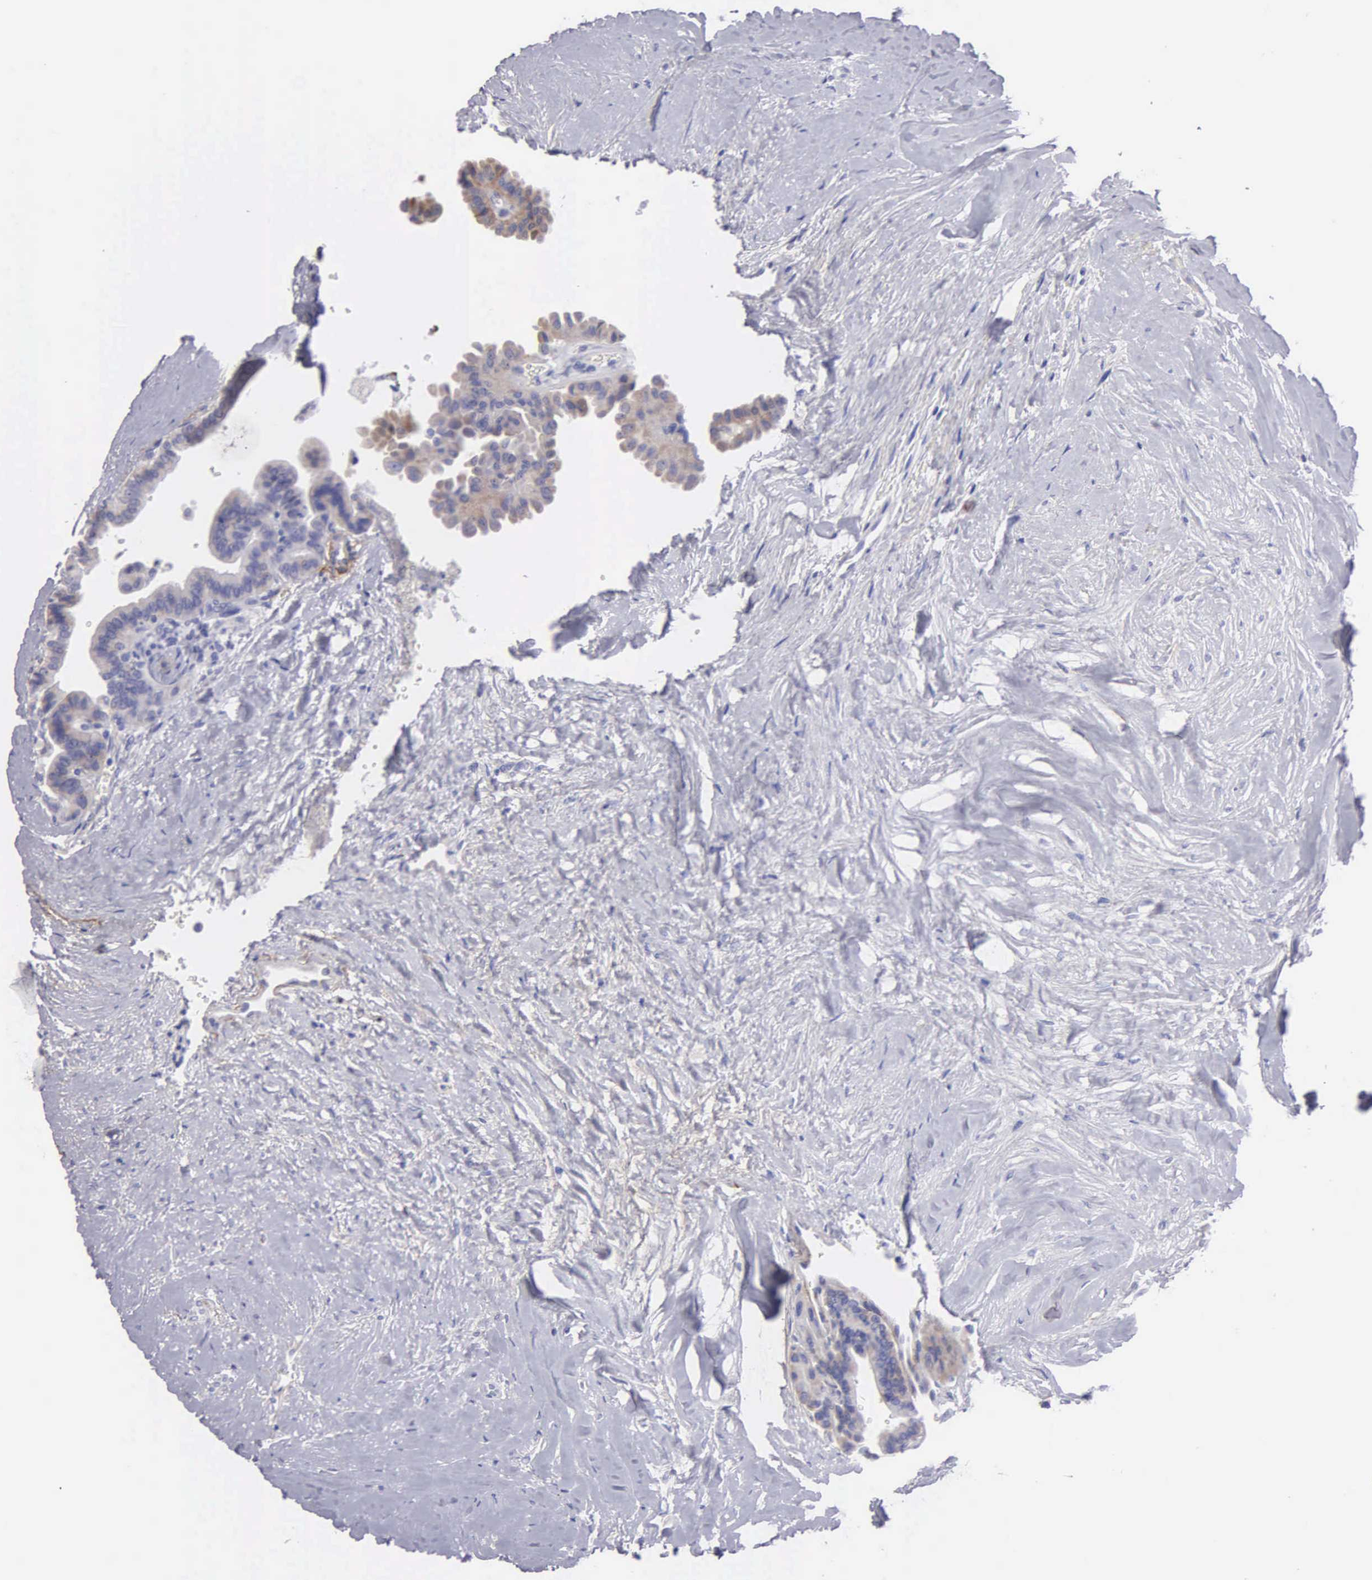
{"staining": {"intensity": "negative", "quantity": "none", "location": "none"}, "tissue": "thyroid cancer", "cell_type": "Tumor cells", "image_type": "cancer", "snomed": [{"axis": "morphology", "description": "Papillary adenocarcinoma, NOS"}, {"axis": "topography", "description": "Thyroid gland"}], "caption": "The immunohistochemistry image has no significant staining in tumor cells of papillary adenocarcinoma (thyroid) tissue.", "gene": "FBLN5", "patient": {"sex": "male", "age": 87}}